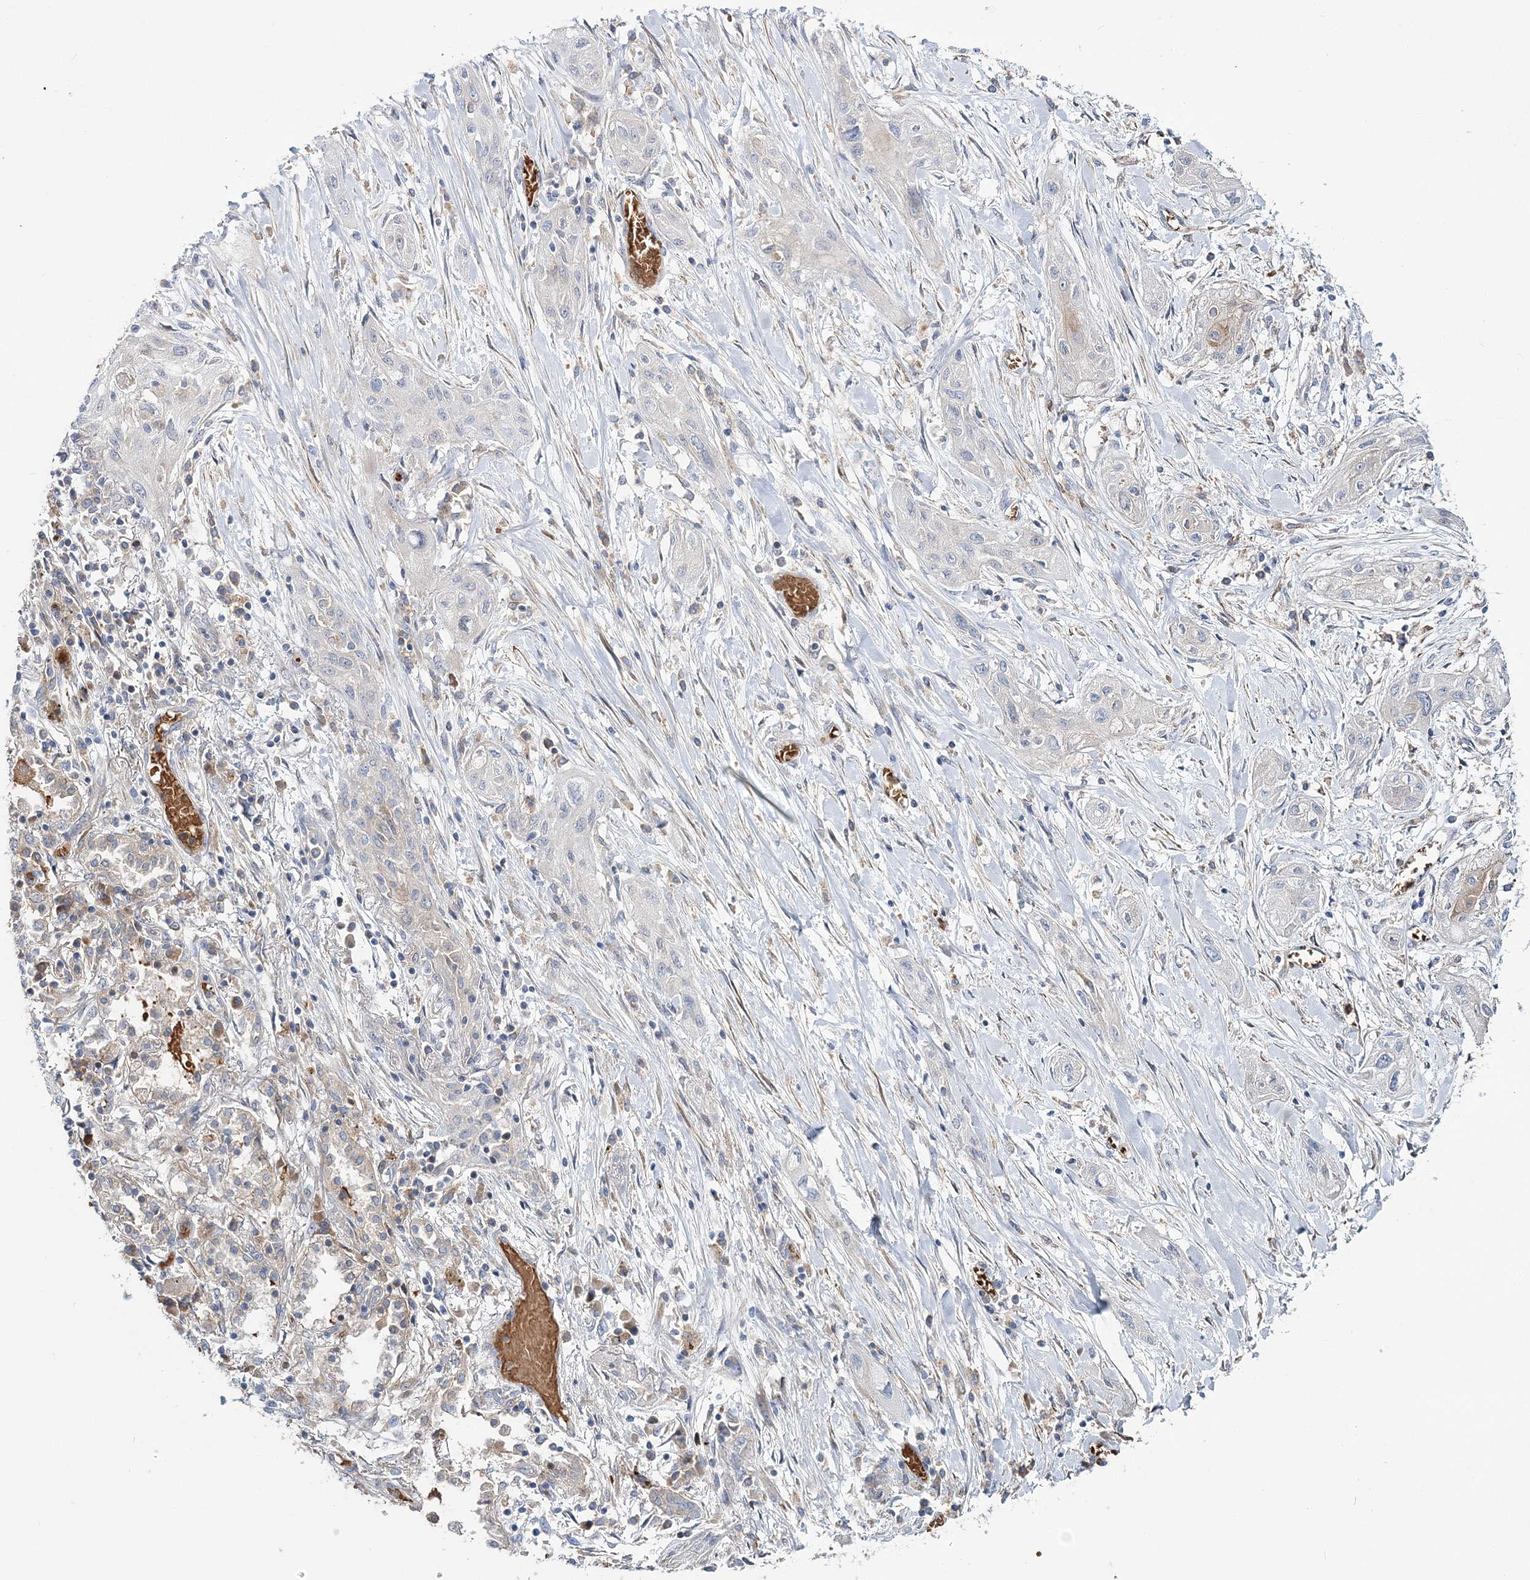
{"staining": {"intensity": "negative", "quantity": "none", "location": "none"}, "tissue": "lung cancer", "cell_type": "Tumor cells", "image_type": "cancer", "snomed": [{"axis": "morphology", "description": "Squamous cell carcinoma, NOS"}, {"axis": "topography", "description": "Lung"}], "caption": "Protein analysis of lung squamous cell carcinoma displays no significant staining in tumor cells.", "gene": "ATP11B", "patient": {"sex": "female", "age": 47}}